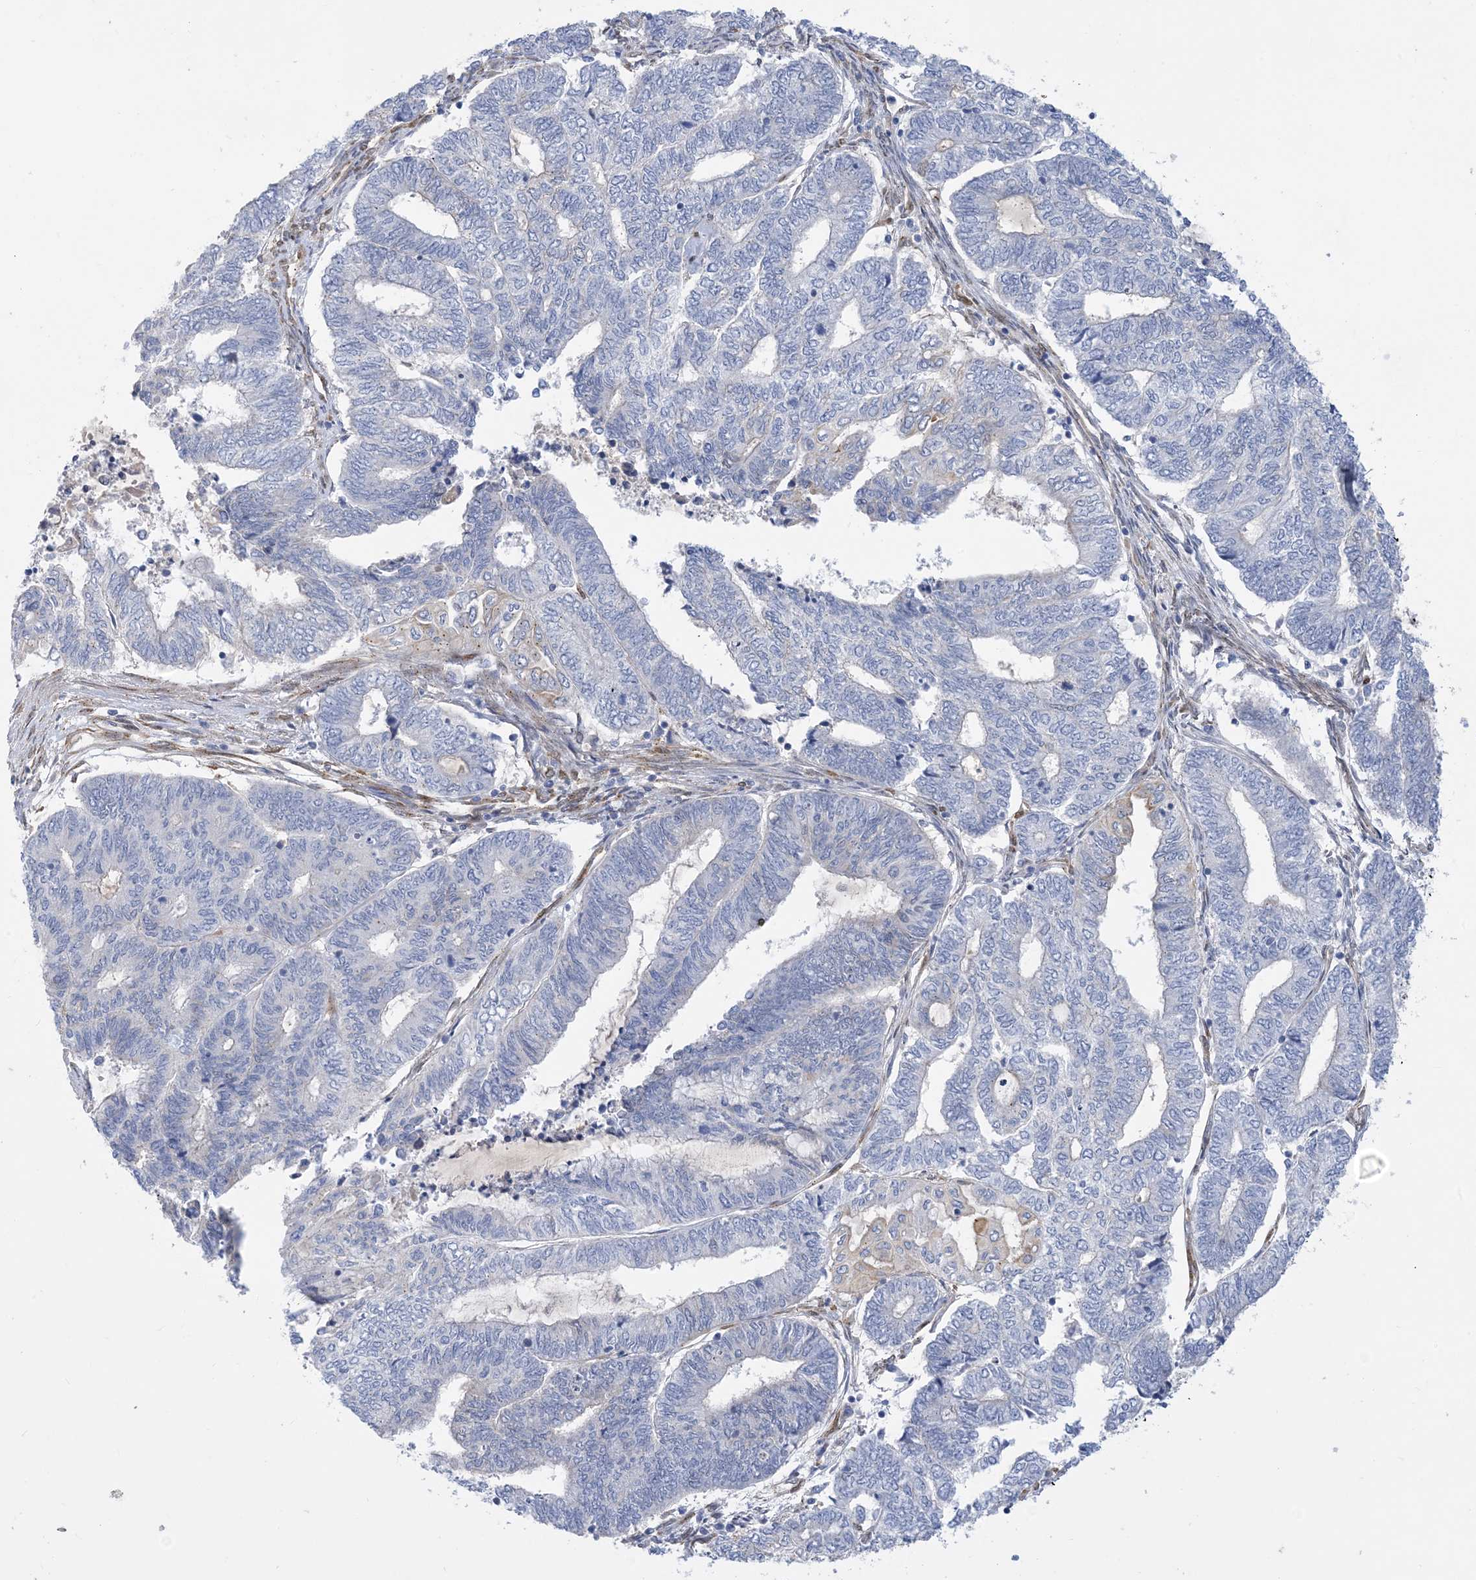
{"staining": {"intensity": "negative", "quantity": "none", "location": "none"}, "tissue": "endometrial cancer", "cell_type": "Tumor cells", "image_type": "cancer", "snomed": [{"axis": "morphology", "description": "Adenocarcinoma, NOS"}, {"axis": "topography", "description": "Uterus"}, {"axis": "topography", "description": "Endometrium"}], "caption": "The photomicrograph reveals no staining of tumor cells in endometrial adenocarcinoma.", "gene": "RBMS3", "patient": {"sex": "female", "age": 70}}